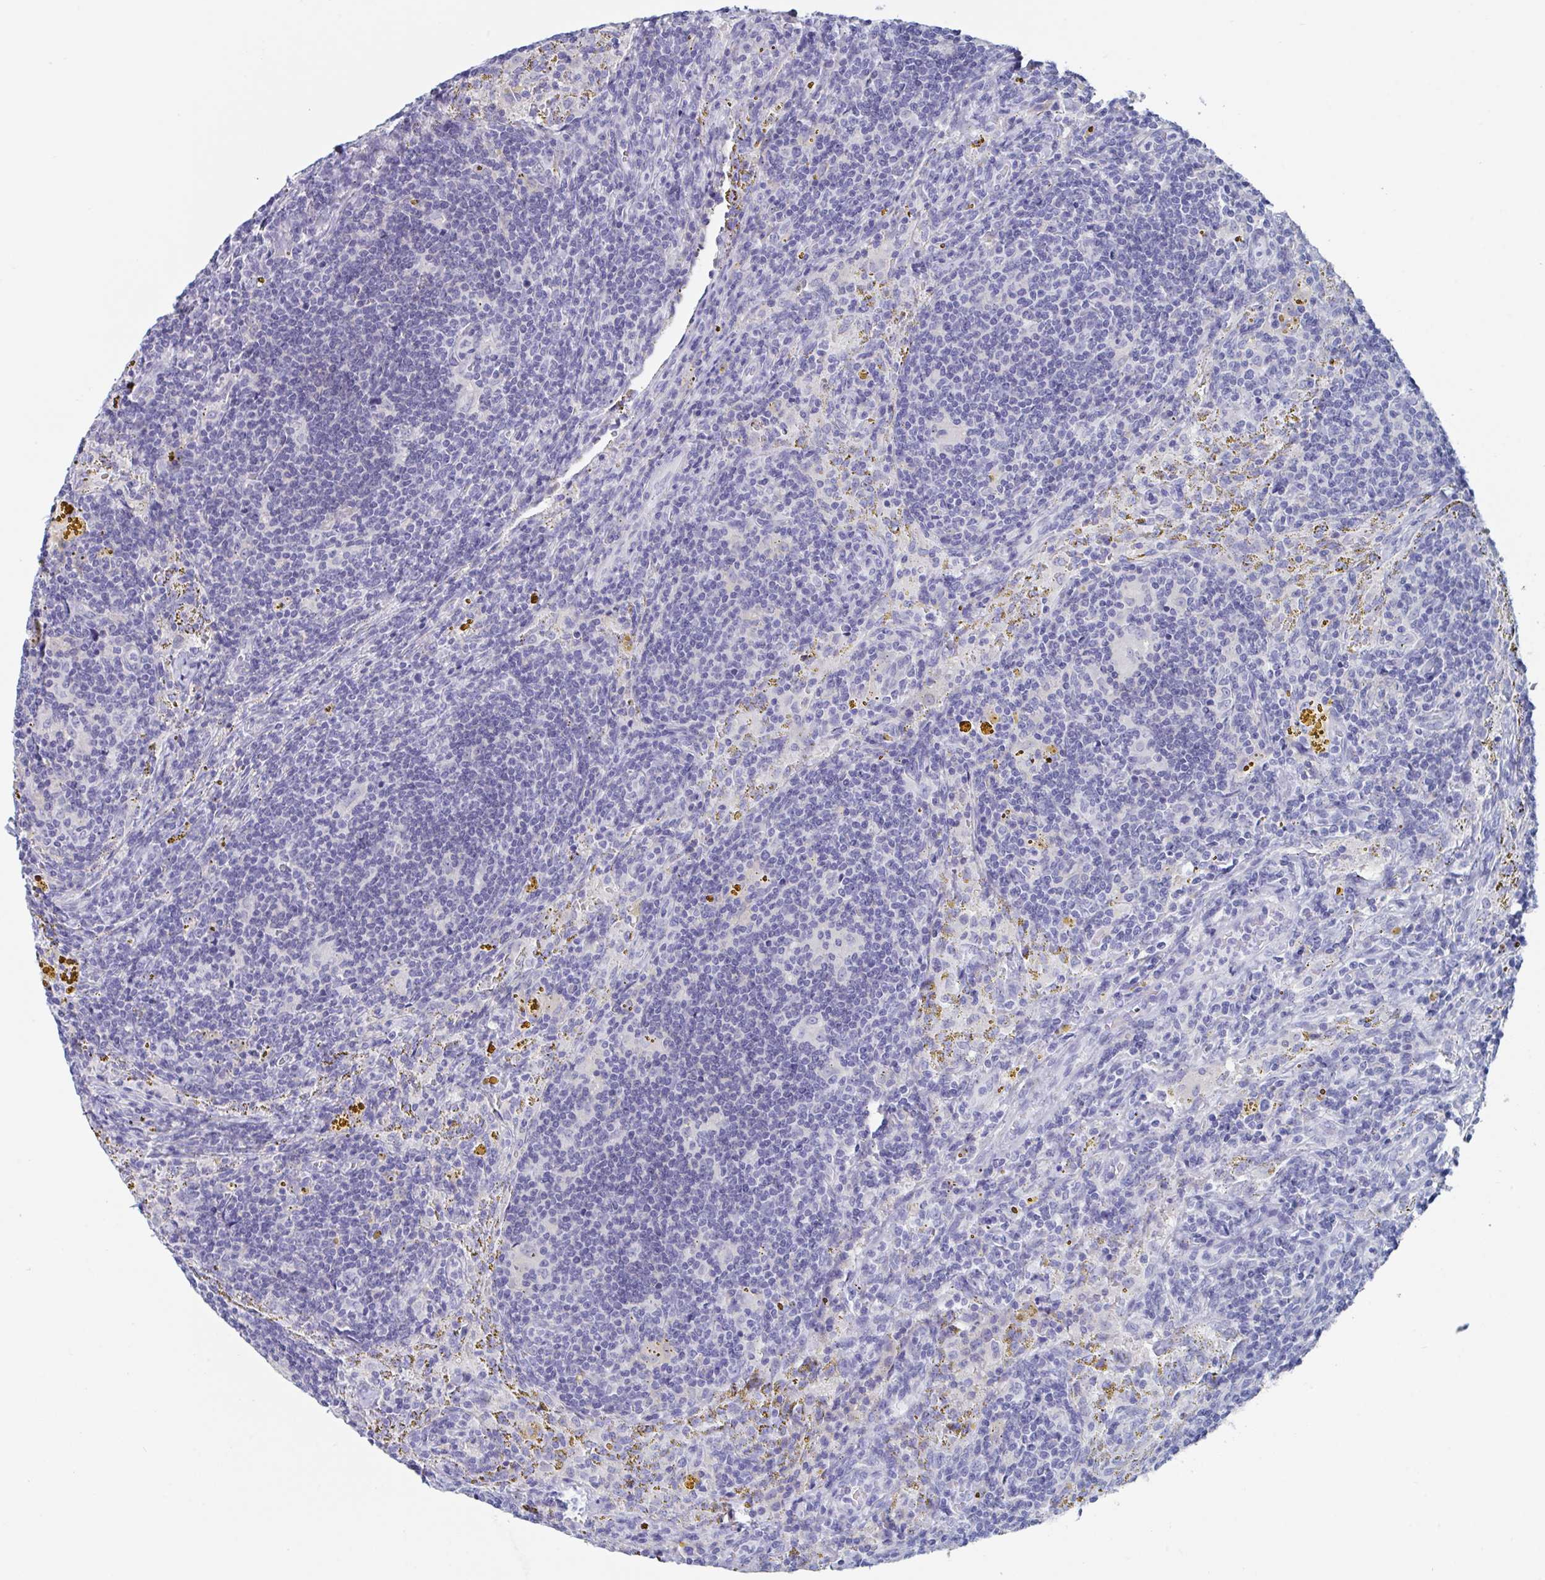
{"staining": {"intensity": "negative", "quantity": "none", "location": "none"}, "tissue": "lymphoma", "cell_type": "Tumor cells", "image_type": "cancer", "snomed": [{"axis": "morphology", "description": "Malignant lymphoma, non-Hodgkin's type, Low grade"}, {"axis": "topography", "description": "Spleen"}], "caption": "This image is of malignant lymphoma, non-Hodgkin's type (low-grade) stained with immunohistochemistry (IHC) to label a protein in brown with the nuclei are counter-stained blue. There is no staining in tumor cells.", "gene": "DPEP3", "patient": {"sex": "female", "age": 70}}